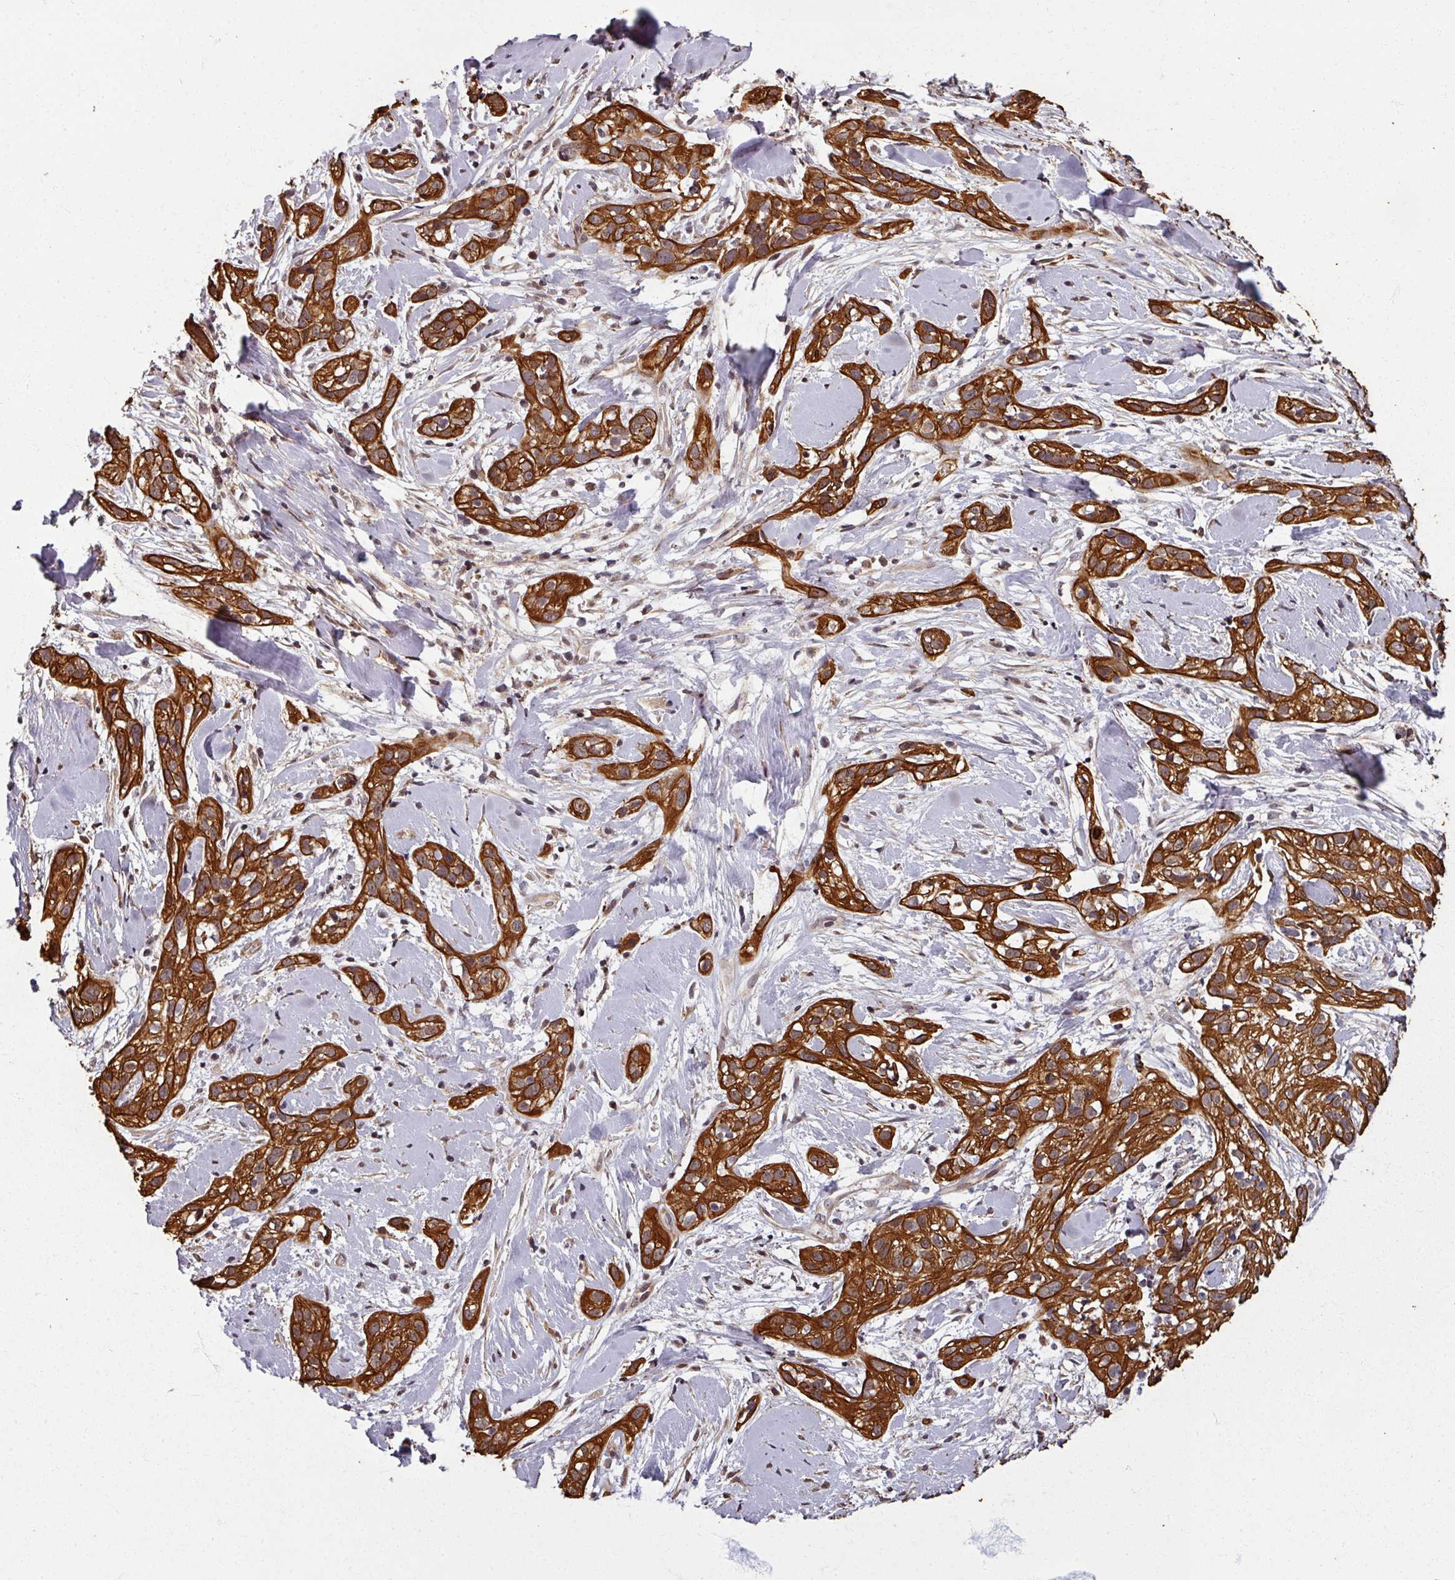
{"staining": {"intensity": "strong", "quantity": ">75%", "location": "cytoplasmic/membranous"}, "tissue": "skin cancer", "cell_type": "Tumor cells", "image_type": "cancer", "snomed": [{"axis": "morphology", "description": "Squamous cell carcinoma, NOS"}, {"axis": "topography", "description": "Skin"}], "caption": "A micrograph of skin cancer stained for a protein shows strong cytoplasmic/membranous brown staining in tumor cells. (DAB IHC, brown staining for protein, blue staining for nuclei).", "gene": "SWI5", "patient": {"sex": "male", "age": 82}}